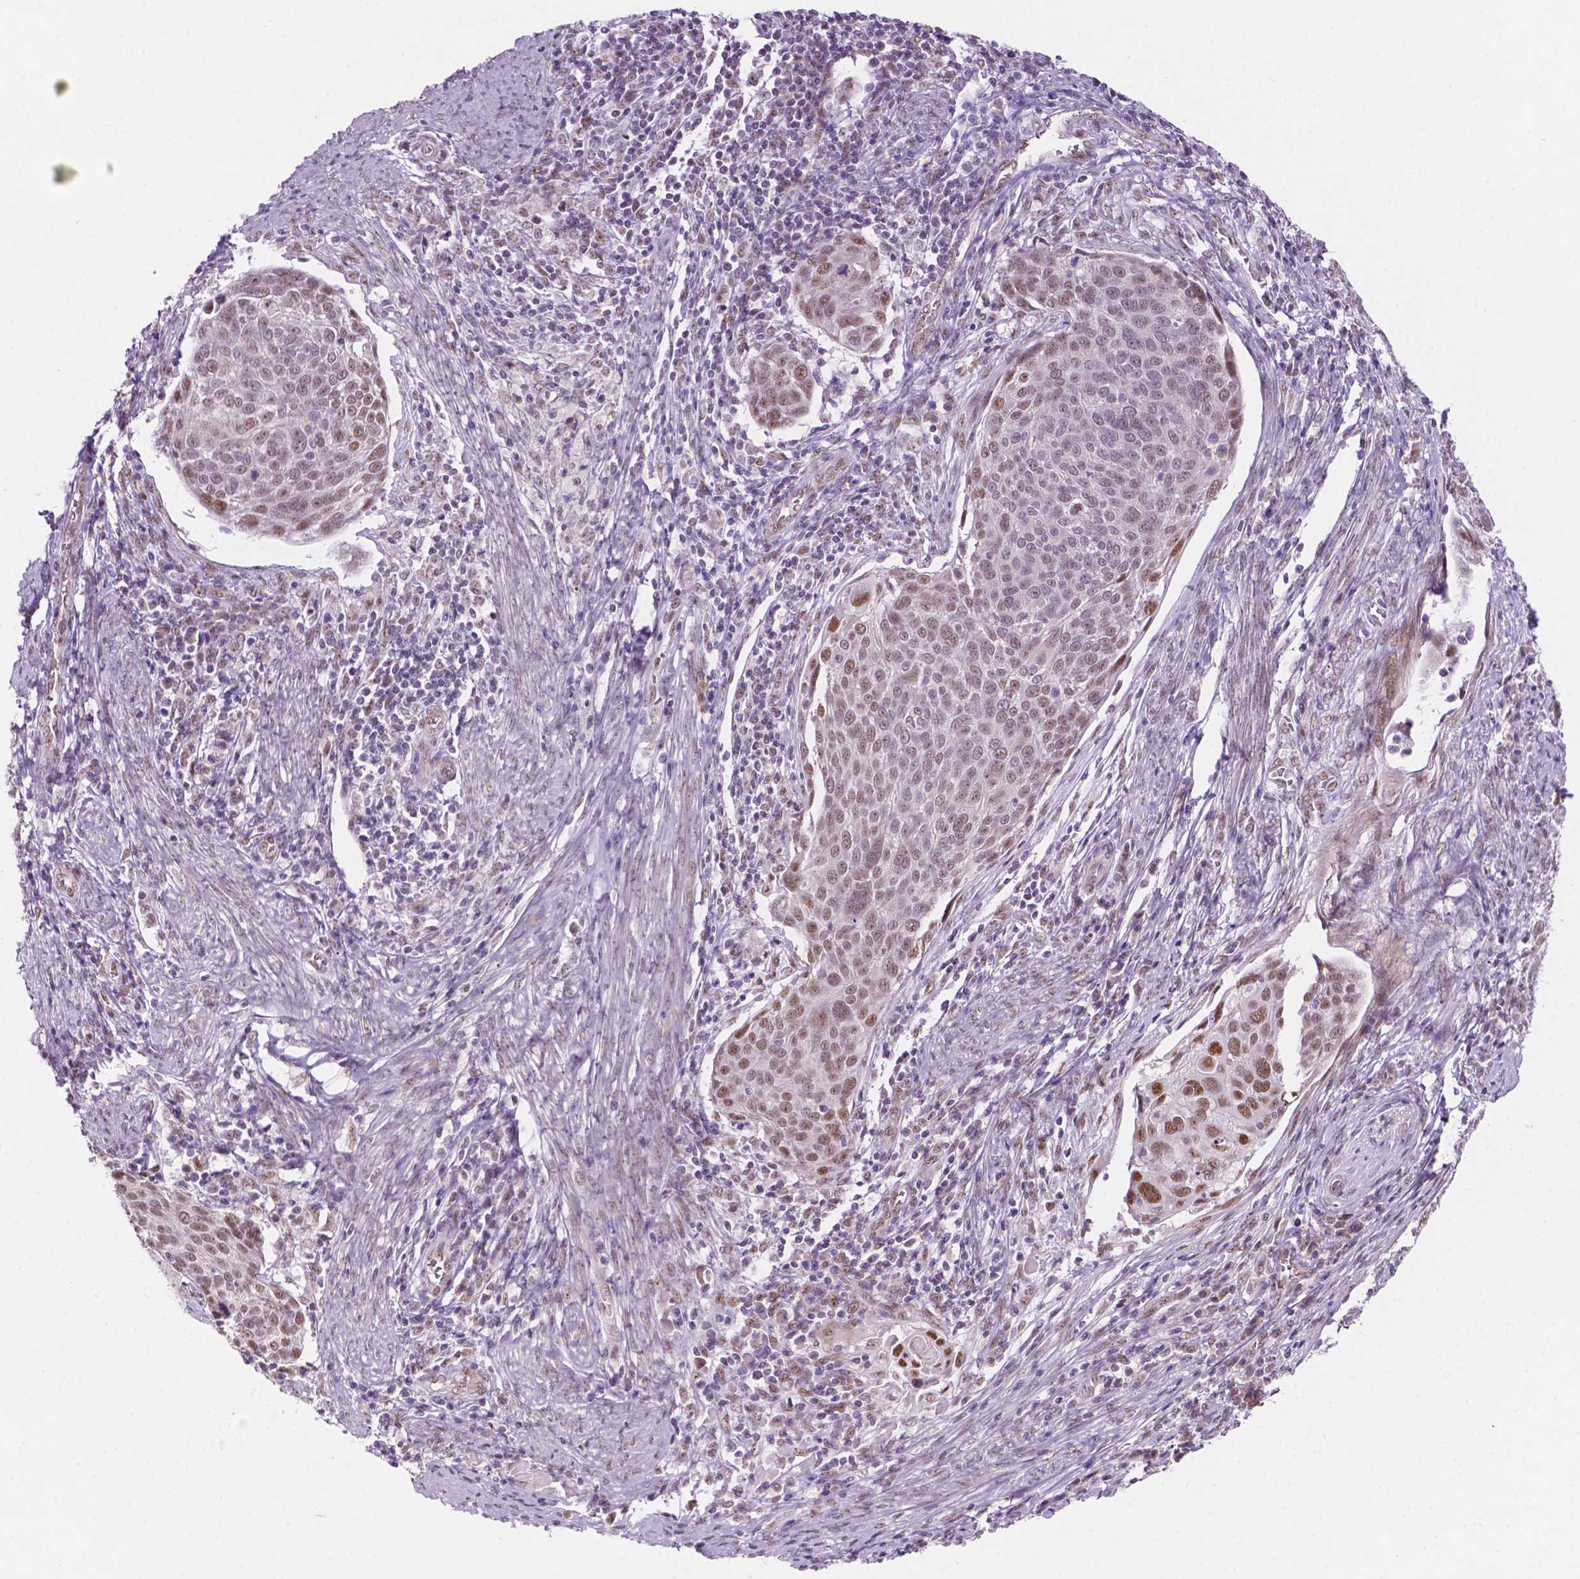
{"staining": {"intensity": "moderate", "quantity": ">75%", "location": "nuclear"}, "tissue": "cervical cancer", "cell_type": "Tumor cells", "image_type": "cancer", "snomed": [{"axis": "morphology", "description": "Squamous cell carcinoma, NOS"}, {"axis": "topography", "description": "Cervix"}], "caption": "About >75% of tumor cells in squamous cell carcinoma (cervical) display moderate nuclear protein positivity as visualized by brown immunohistochemical staining.", "gene": "C18orf21", "patient": {"sex": "female", "age": 39}}